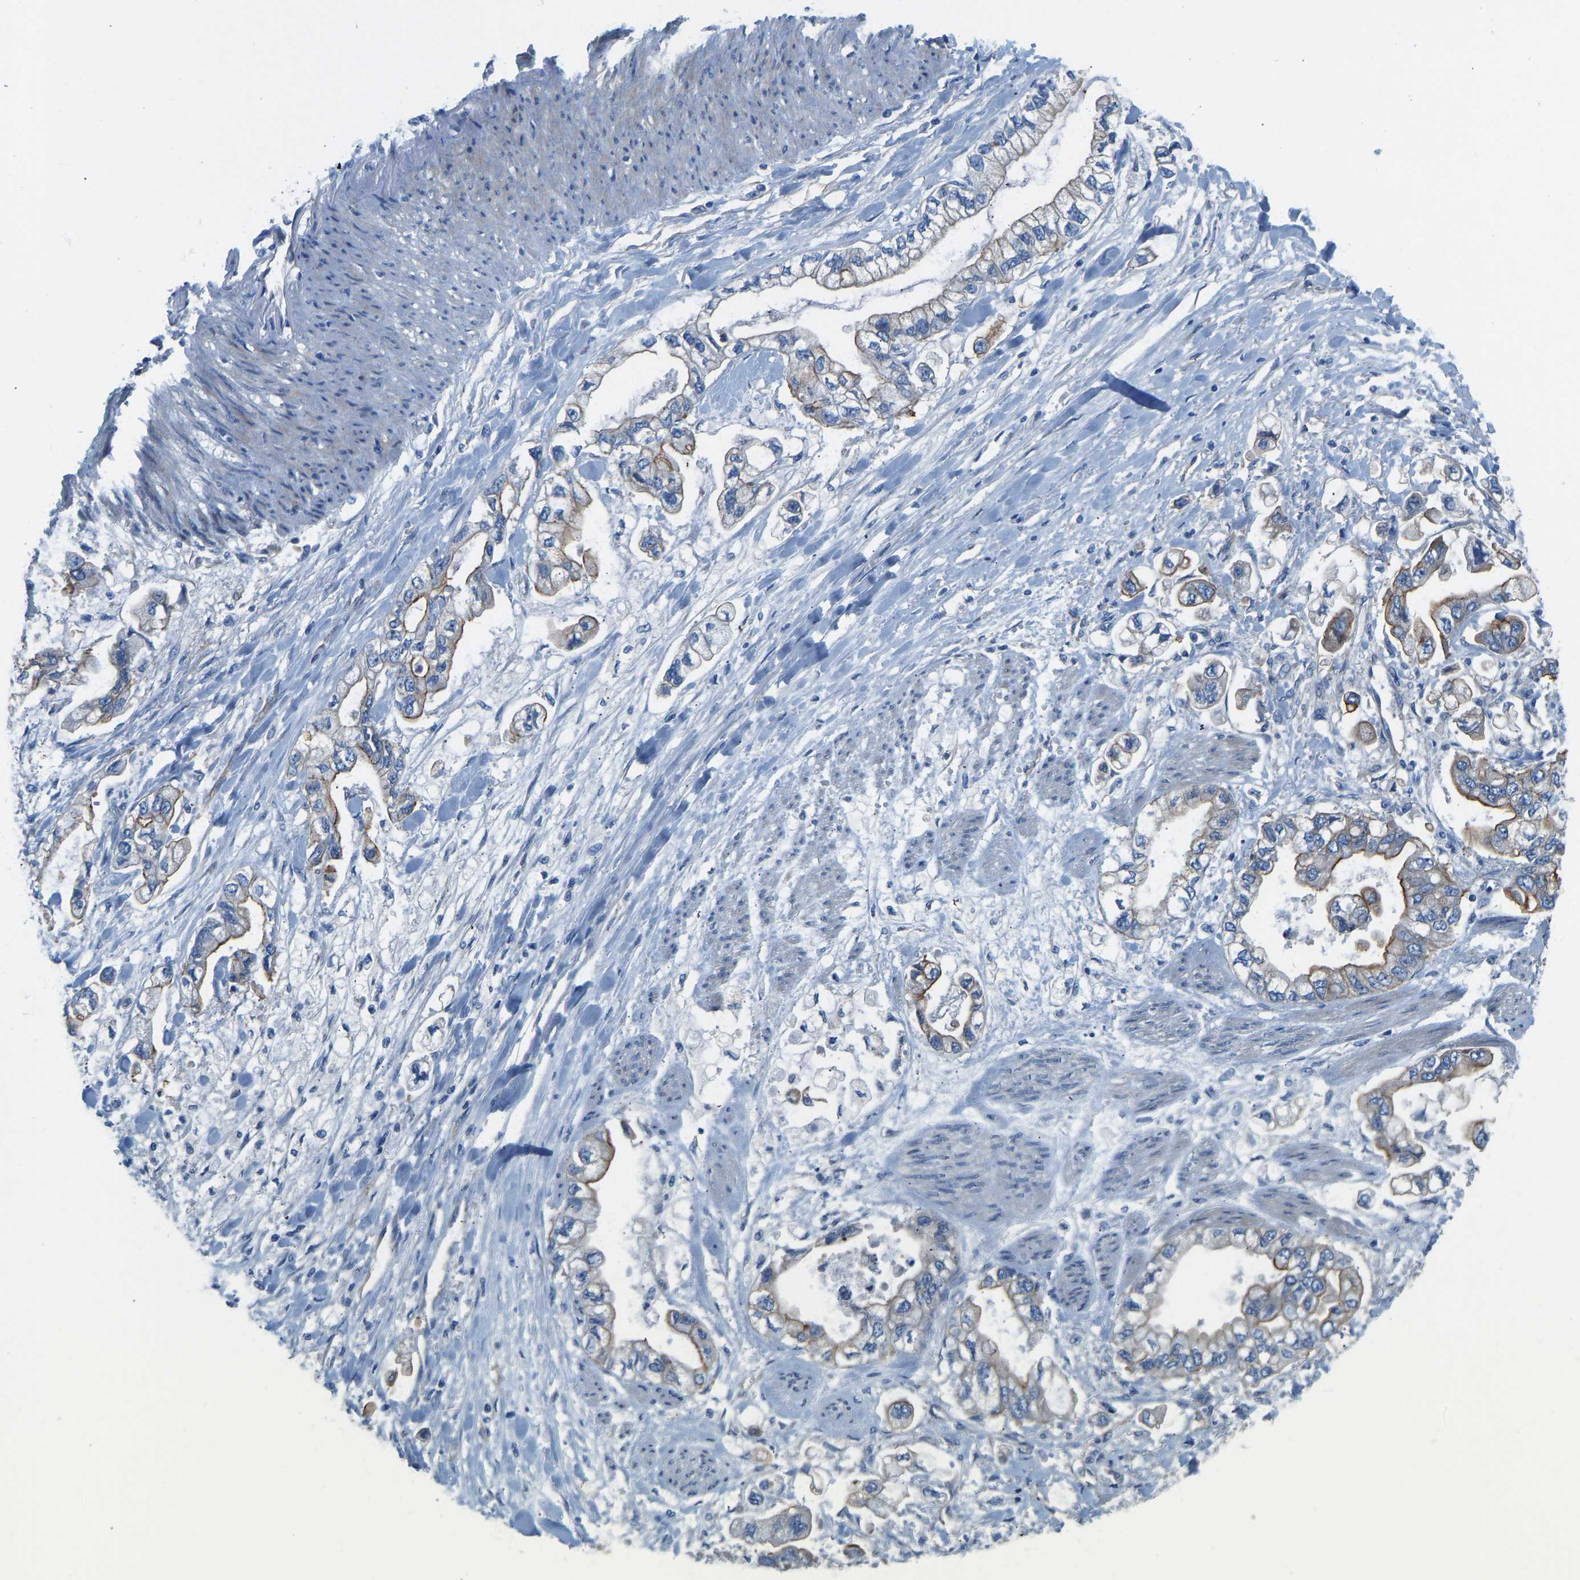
{"staining": {"intensity": "moderate", "quantity": ">75%", "location": "cytoplasmic/membranous"}, "tissue": "stomach cancer", "cell_type": "Tumor cells", "image_type": "cancer", "snomed": [{"axis": "morphology", "description": "Normal tissue, NOS"}, {"axis": "morphology", "description": "Adenocarcinoma, NOS"}, {"axis": "topography", "description": "Stomach"}], "caption": "This photomicrograph displays immunohistochemistry (IHC) staining of stomach adenocarcinoma, with medium moderate cytoplasmic/membranous expression in approximately >75% of tumor cells.", "gene": "CHAD", "patient": {"sex": "male", "age": 62}}